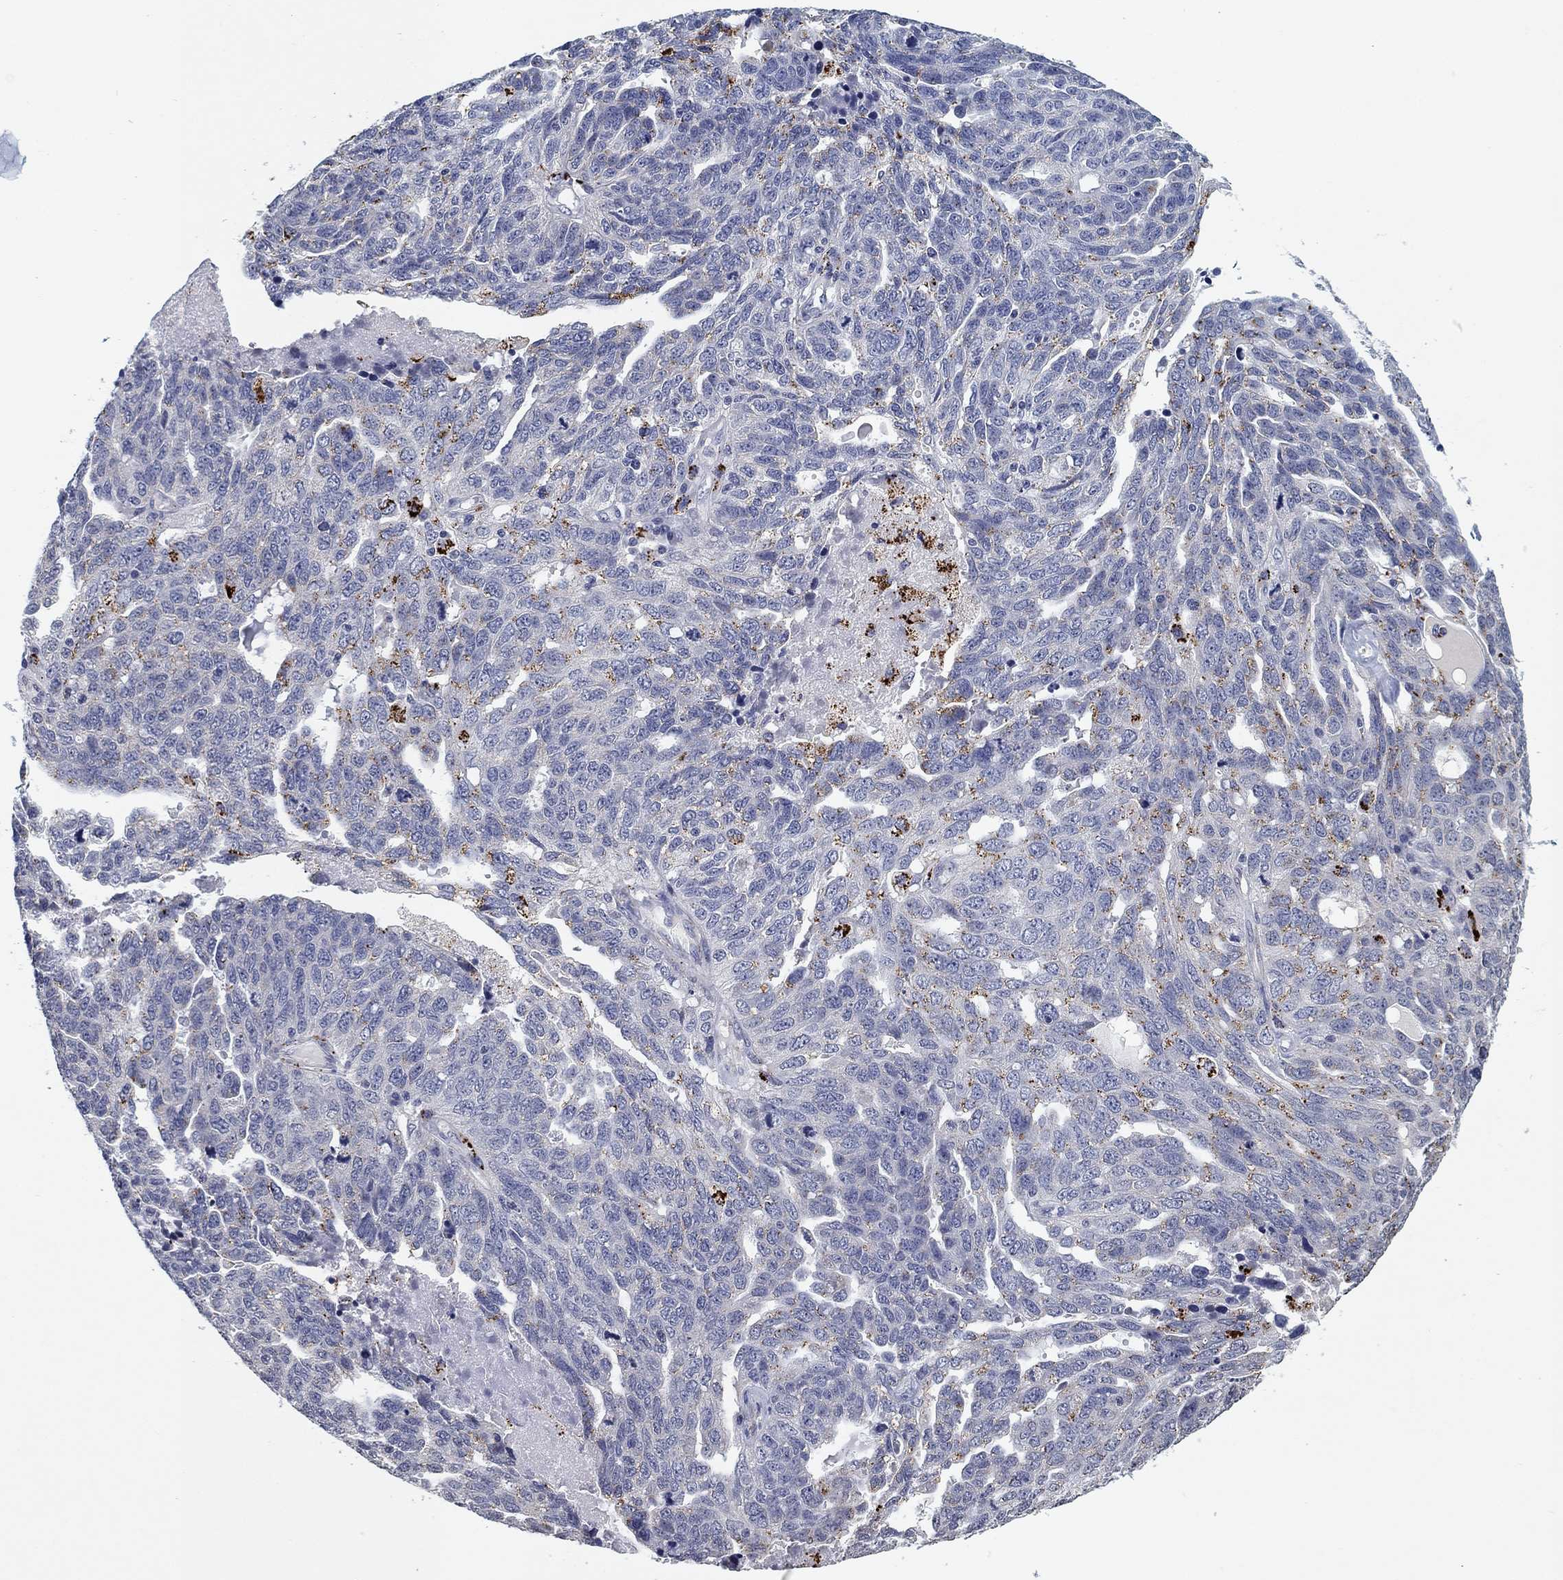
{"staining": {"intensity": "negative", "quantity": "none", "location": "none"}, "tissue": "ovarian cancer", "cell_type": "Tumor cells", "image_type": "cancer", "snomed": [{"axis": "morphology", "description": "Cystadenocarcinoma, serous, NOS"}, {"axis": "topography", "description": "Ovary"}], "caption": "A high-resolution micrograph shows immunohistochemistry (IHC) staining of serous cystadenocarcinoma (ovarian), which demonstrates no significant positivity in tumor cells. The staining is performed using DAB (3,3'-diaminobenzidine) brown chromogen with nuclei counter-stained in using hematoxylin.", "gene": "OTUB2", "patient": {"sex": "female", "age": 71}}